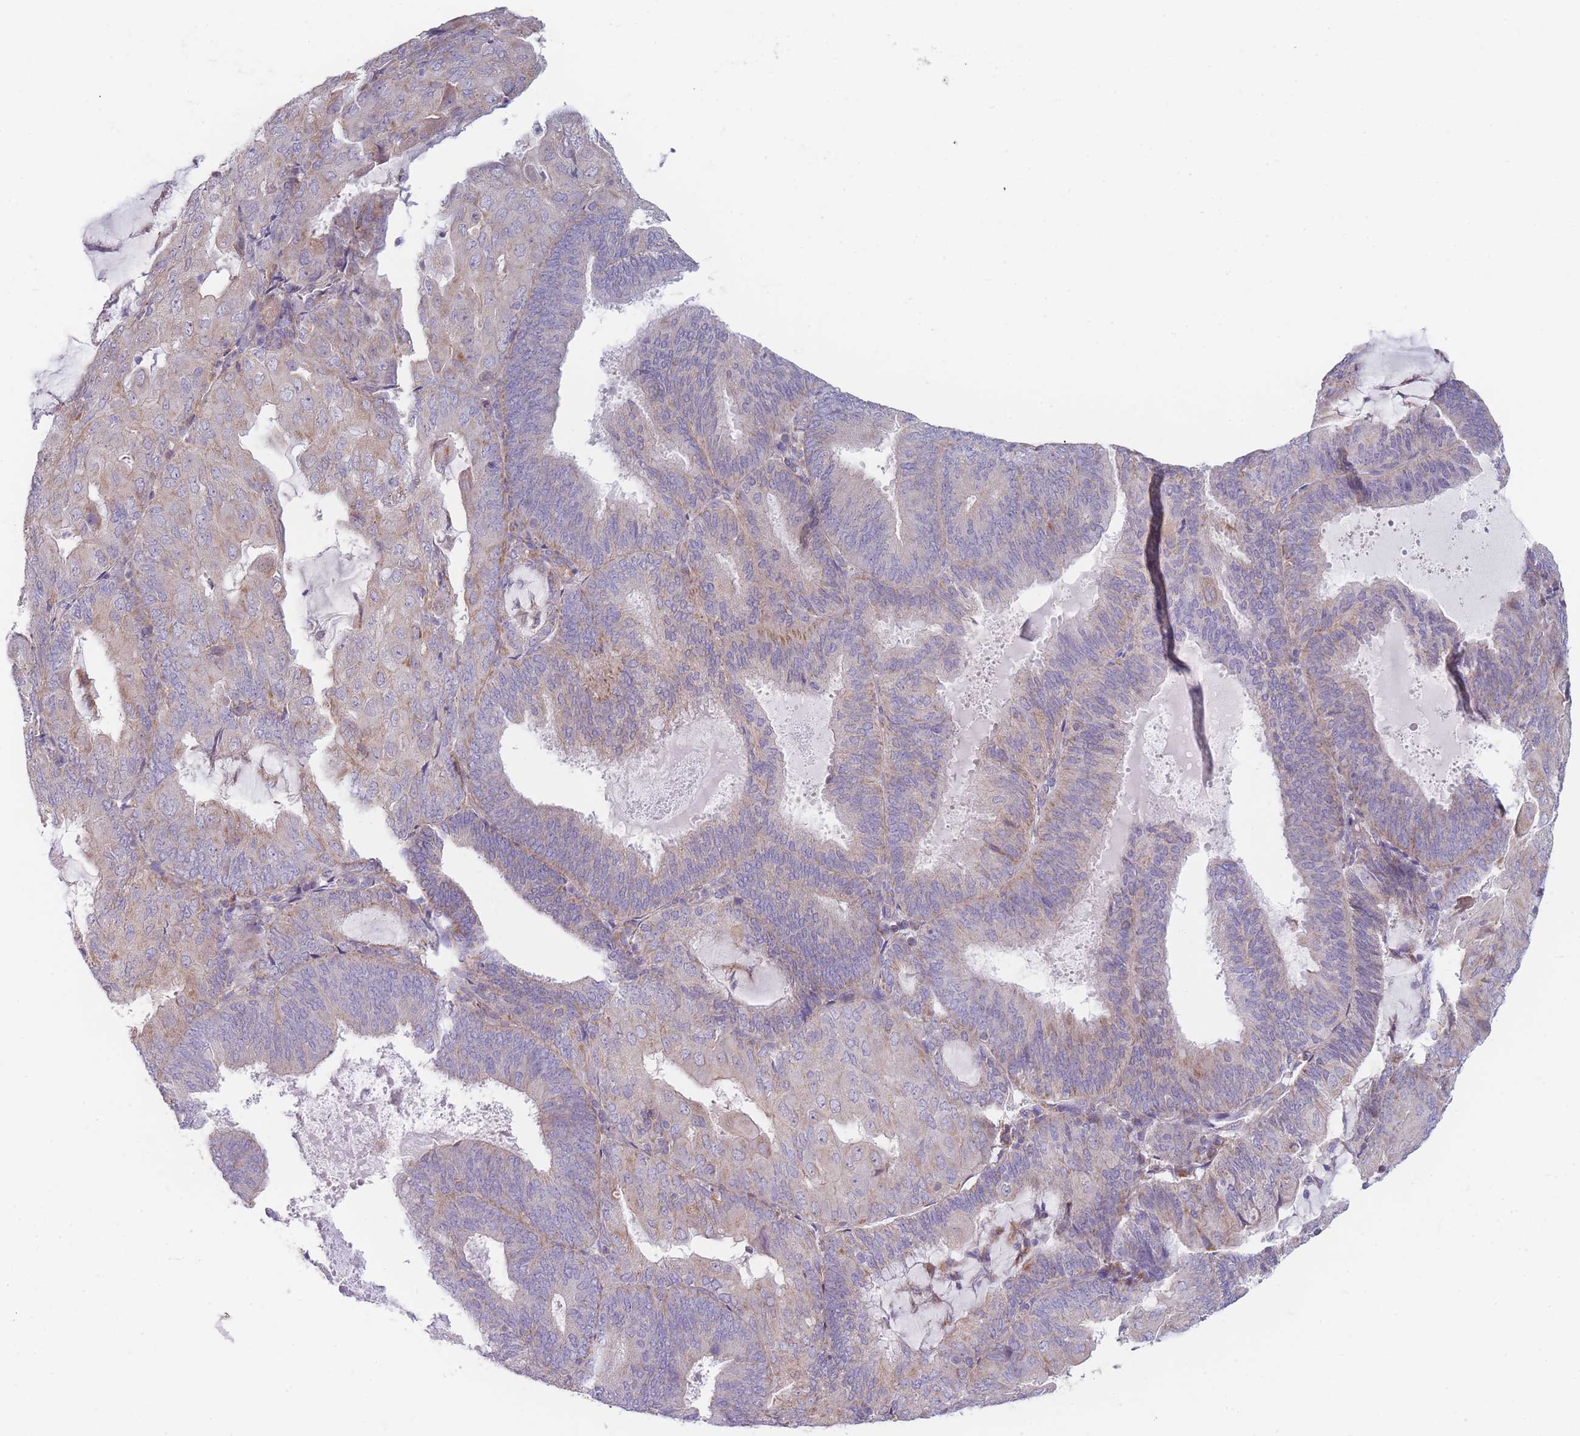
{"staining": {"intensity": "negative", "quantity": "none", "location": "none"}, "tissue": "endometrial cancer", "cell_type": "Tumor cells", "image_type": "cancer", "snomed": [{"axis": "morphology", "description": "Adenocarcinoma, NOS"}, {"axis": "topography", "description": "Endometrium"}], "caption": "Adenocarcinoma (endometrial) was stained to show a protein in brown. There is no significant staining in tumor cells.", "gene": "SMPD4", "patient": {"sex": "female", "age": 81}}